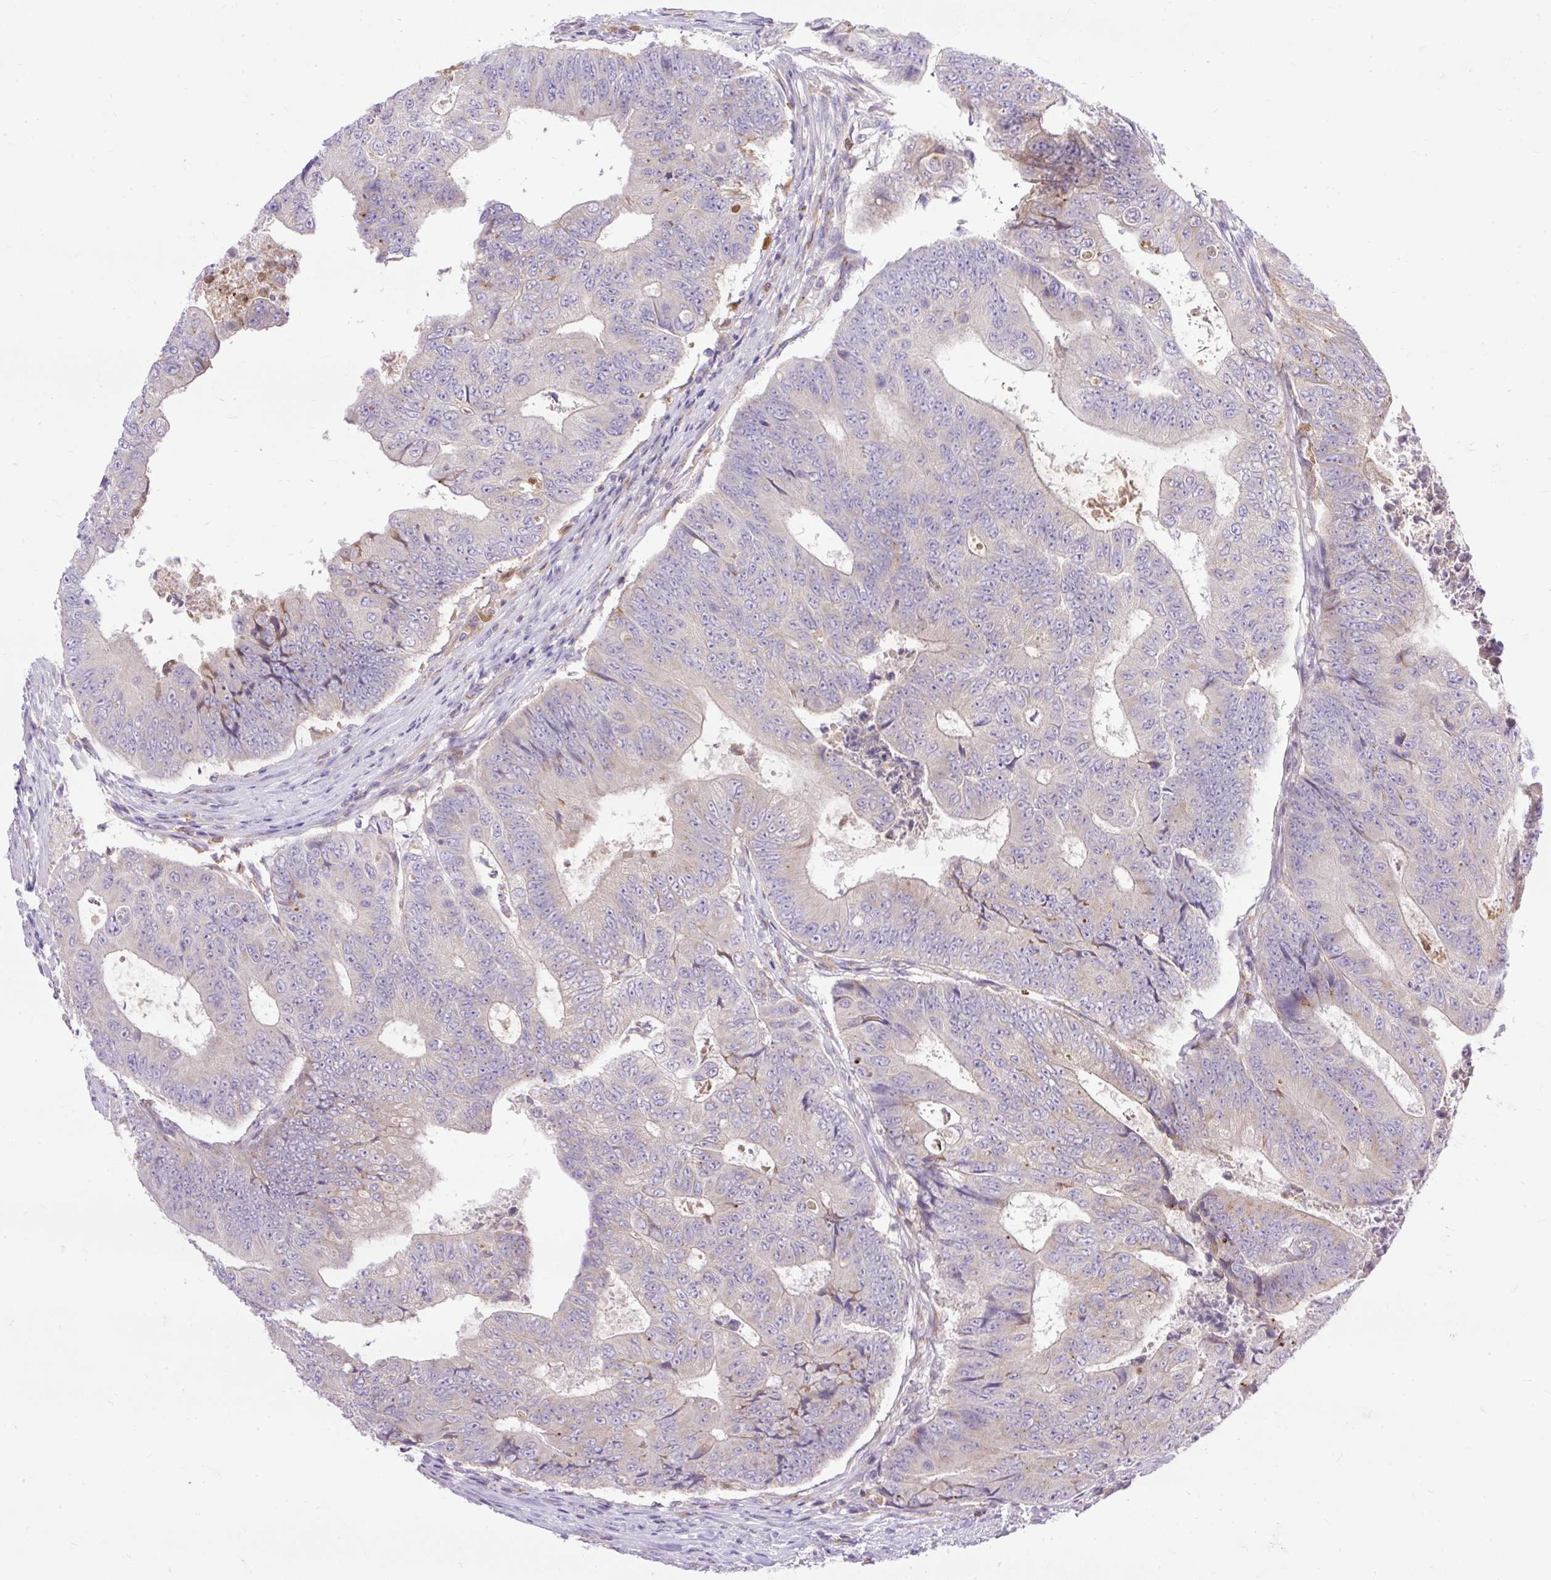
{"staining": {"intensity": "negative", "quantity": "none", "location": "none"}, "tissue": "colorectal cancer", "cell_type": "Tumor cells", "image_type": "cancer", "snomed": [{"axis": "morphology", "description": "Adenocarcinoma, NOS"}, {"axis": "topography", "description": "Colon"}], "caption": "Immunohistochemistry (IHC) of adenocarcinoma (colorectal) demonstrates no expression in tumor cells.", "gene": "HEXB", "patient": {"sex": "female", "age": 48}}